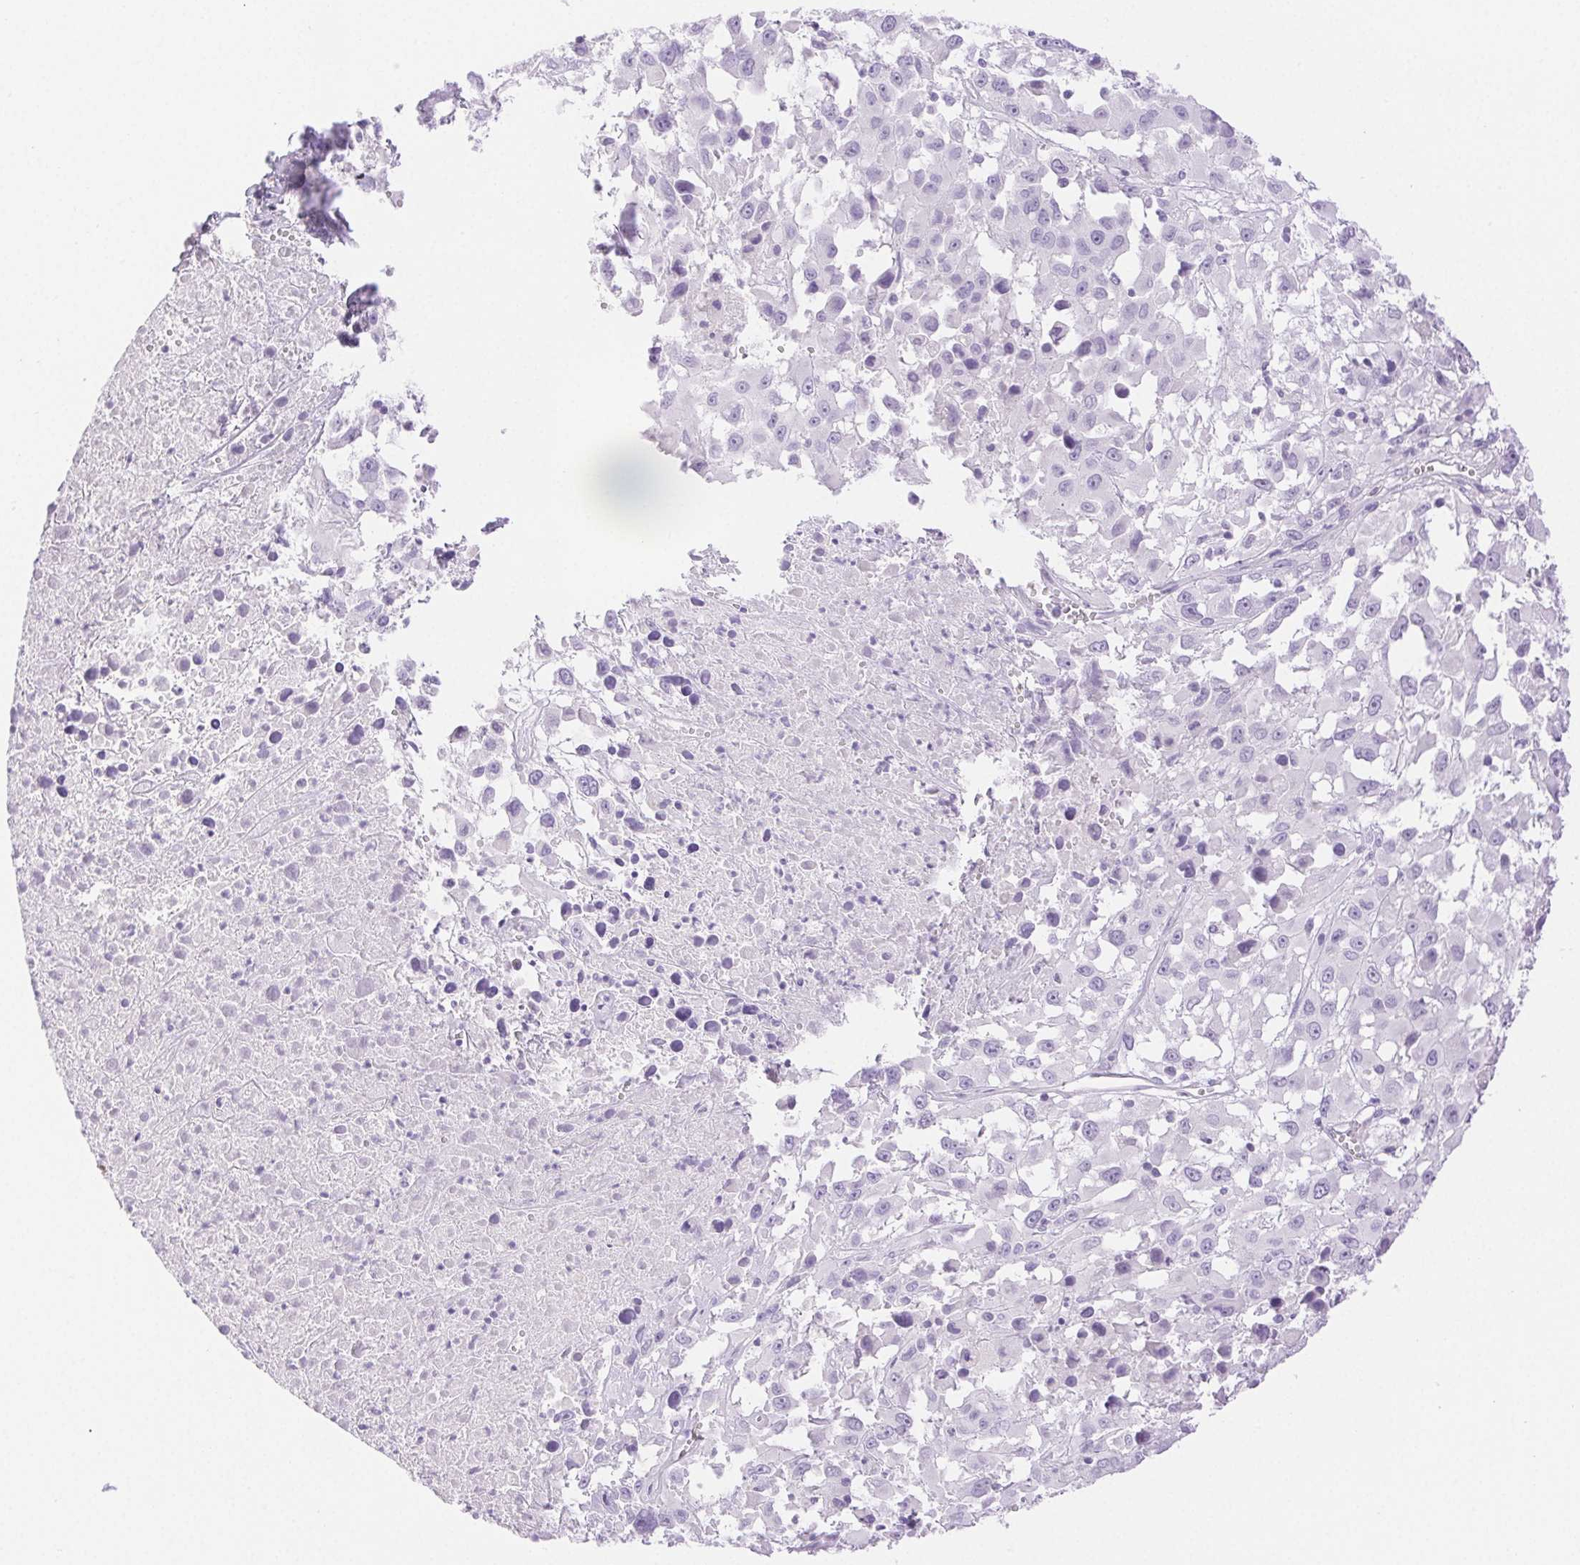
{"staining": {"intensity": "negative", "quantity": "none", "location": "none"}, "tissue": "melanoma", "cell_type": "Tumor cells", "image_type": "cancer", "snomed": [{"axis": "morphology", "description": "Malignant melanoma, Metastatic site"}, {"axis": "topography", "description": "Soft tissue"}], "caption": "Immunohistochemistry (IHC) image of malignant melanoma (metastatic site) stained for a protein (brown), which shows no staining in tumor cells.", "gene": "SPACA4", "patient": {"sex": "male", "age": 50}}